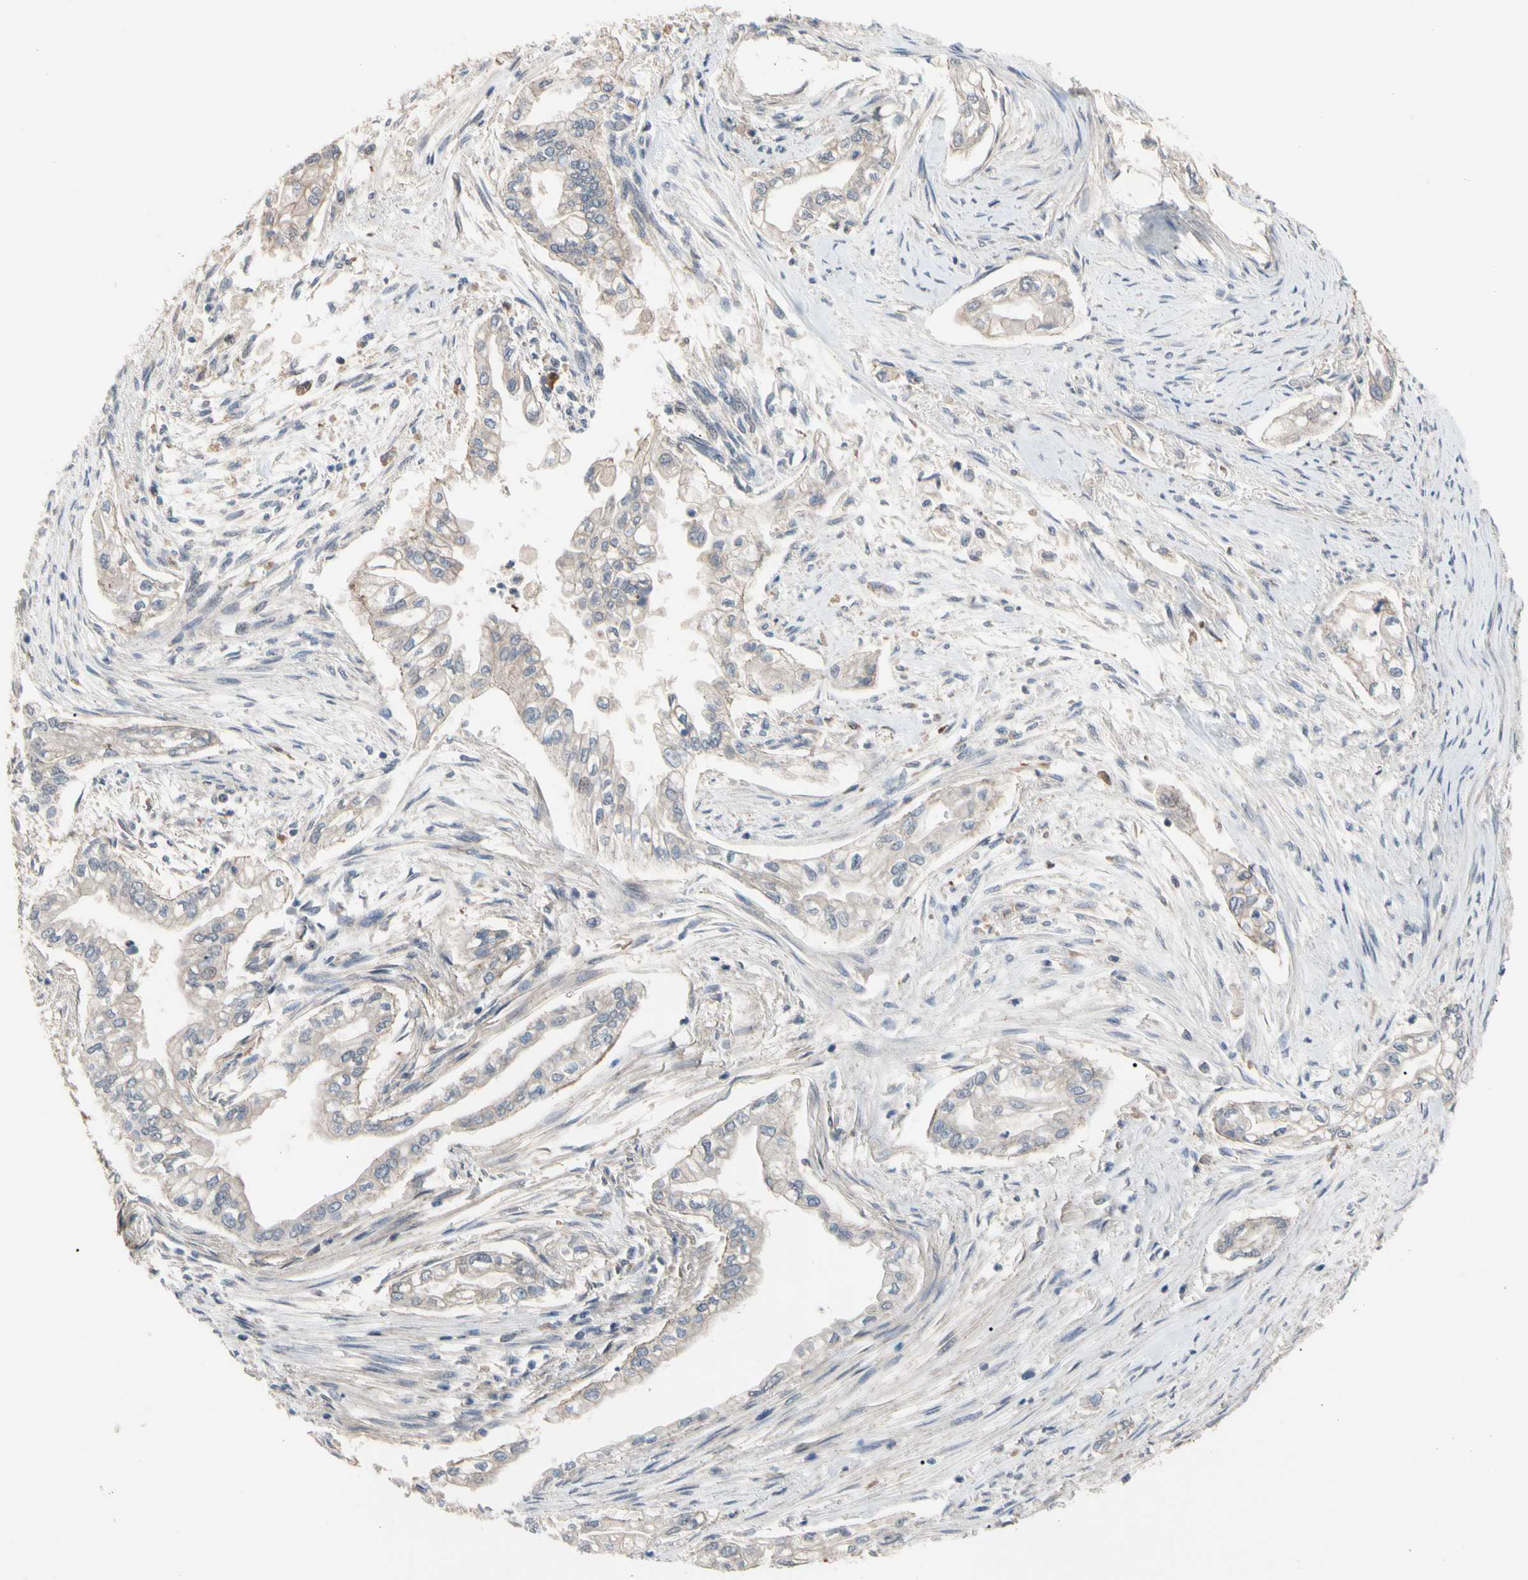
{"staining": {"intensity": "weak", "quantity": ">75%", "location": "cytoplasmic/membranous"}, "tissue": "pancreatic cancer", "cell_type": "Tumor cells", "image_type": "cancer", "snomed": [{"axis": "morphology", "description": "Normal tissue, NOS"}, {"axis": "topography", "description": "Pancreas"}], "caption": "Pancreatic cancer tissue displays weak cytoplasmic/membranous positivity in about >75% of tumor cells (brown staining indicates protein expression, while blue staining denotes nuclei).", "gene": "DPP8", "patient": {"sex": "male", "age": 42}}